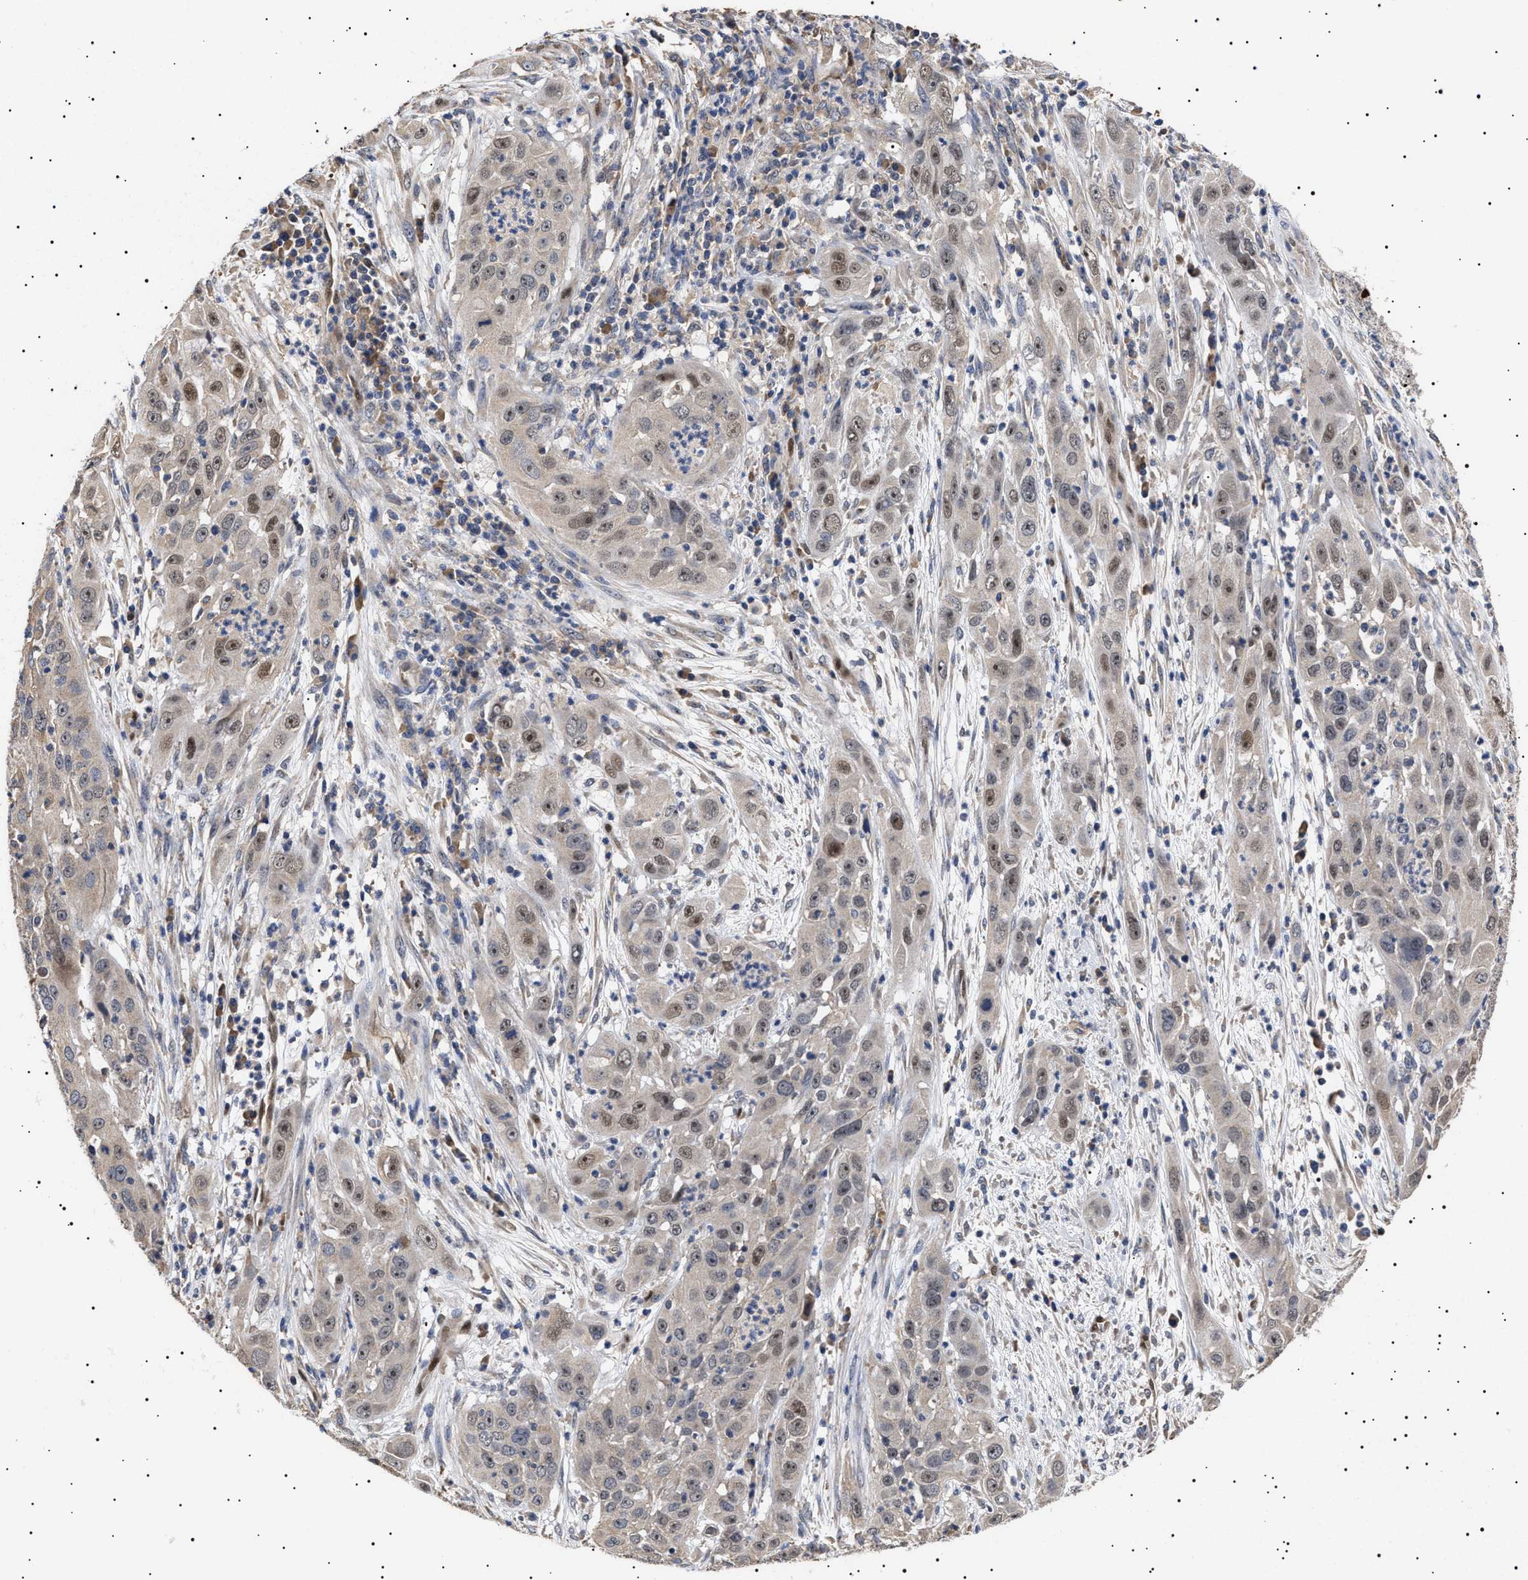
{"staining": {"intensity": "weak", "quantity": "25%-75%", "location": "nuclear"}, "tissue": "cervical cancer", "cell_type": "Tumor cells", "image_type": "cancer", "snomed": [{"axis": "morphology", "description": "Squamous cell carcinoma, NOS"}, {"axis": "topography", "description": "Cervix"}], "caption": "DAB (3,3'-diaminobenzidine) immunohistochemical staining of cervical squamous cell carcinoma displays weak nuclear protein expression in approximately 25%-75% of tumor cells.", "gene": "KRBA1", "patient": {"sex": "female", "age": 32}}